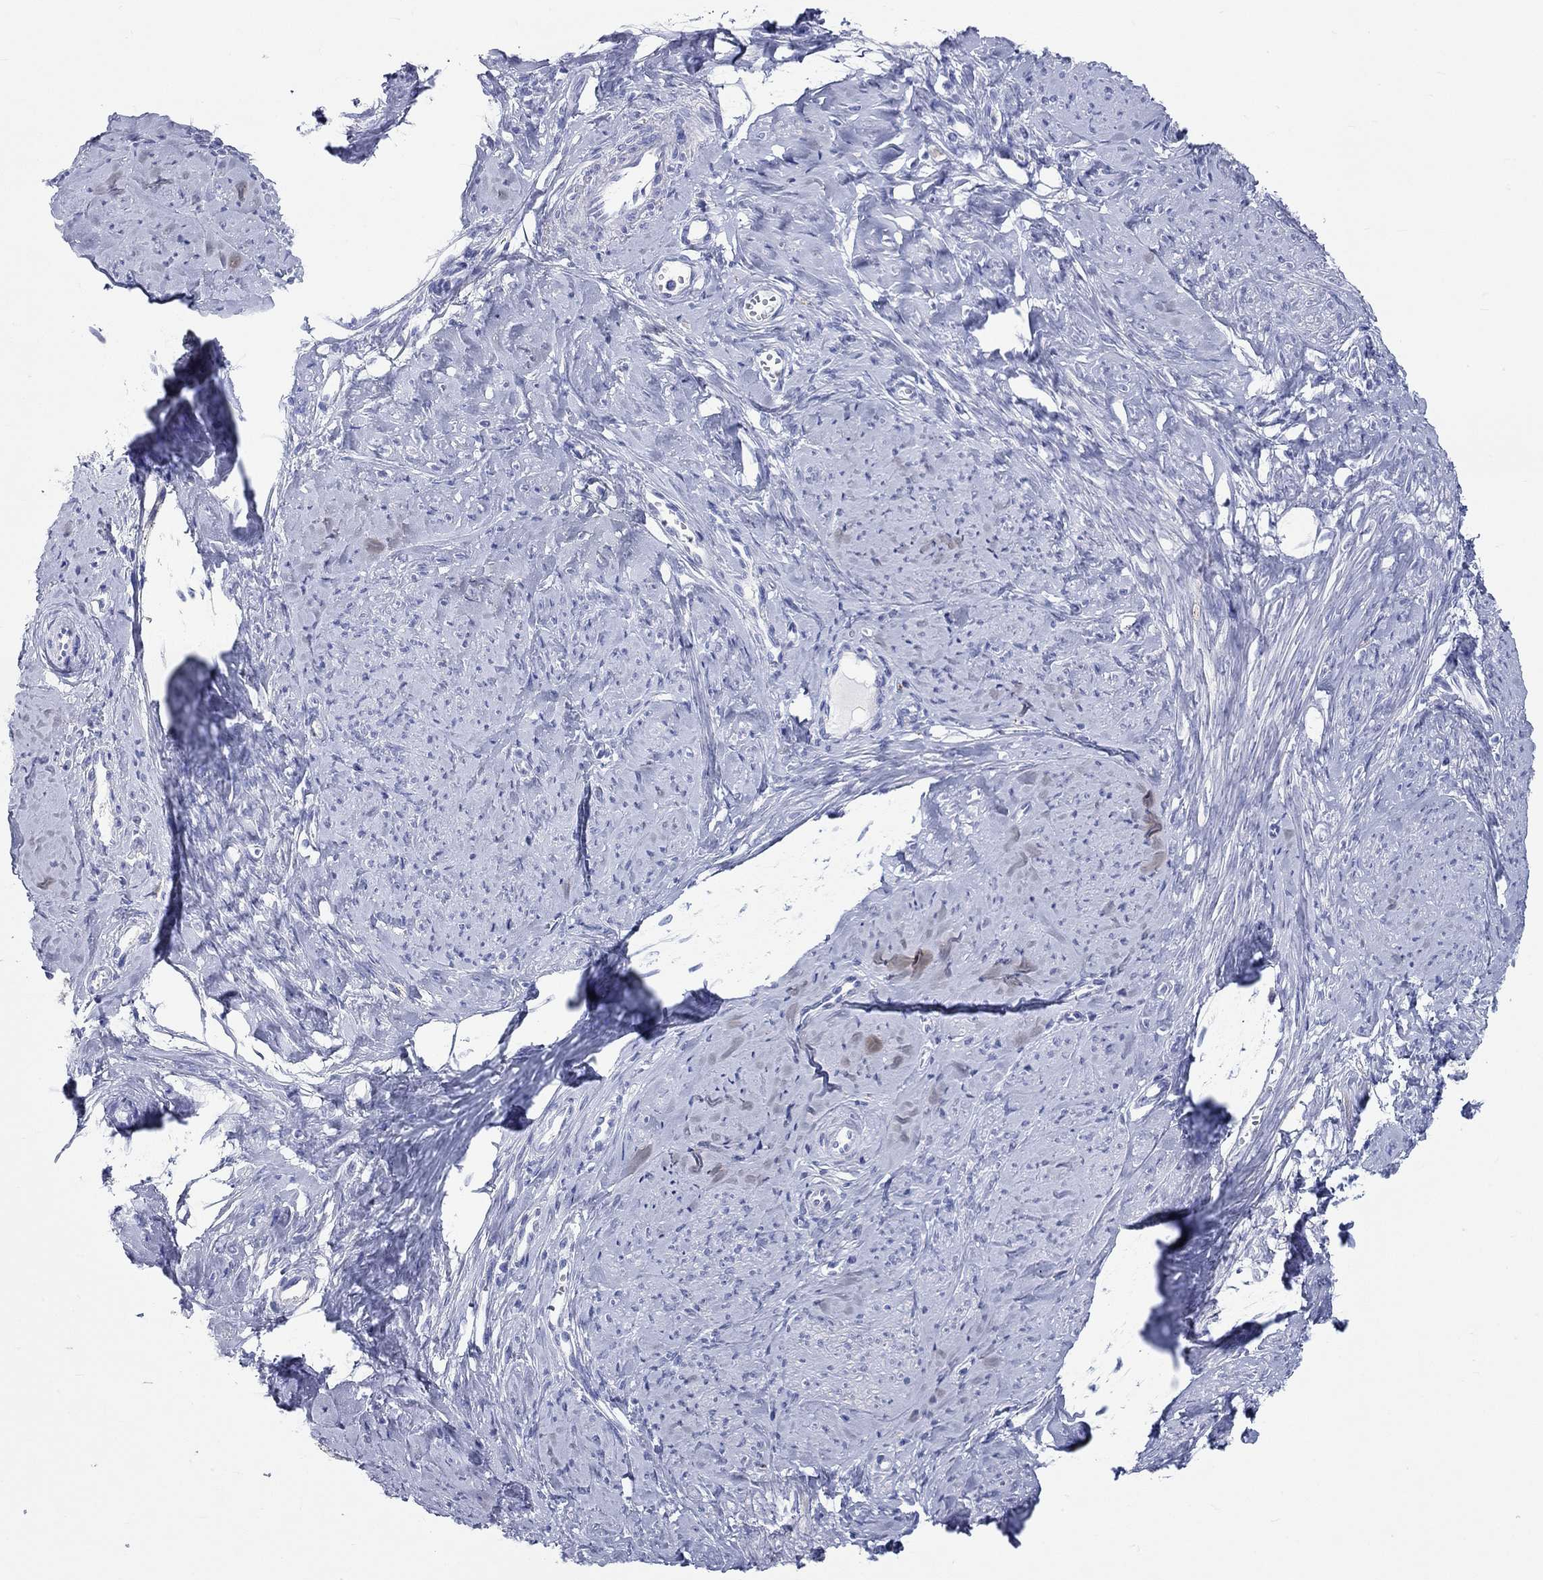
{"staining": {"intensity": "negative", "quantity": "none", "location": "none"}, "tissue": "smooth muscle", "cell_type": "Smooth muscle cells", "image_type": "normal", "snomed": [{"axis": "morphology", "description": "Normal tissue, NOS"}, {"axis": "topography", "description": "Smooth muscle"}], "caption": "This is an immunohistochemistry histopathology image of normal smooth muscle. There is no staining in smooth muscle cells.", "gene": "SPATA9", "patient": {"sex": "female", "age": 48}}